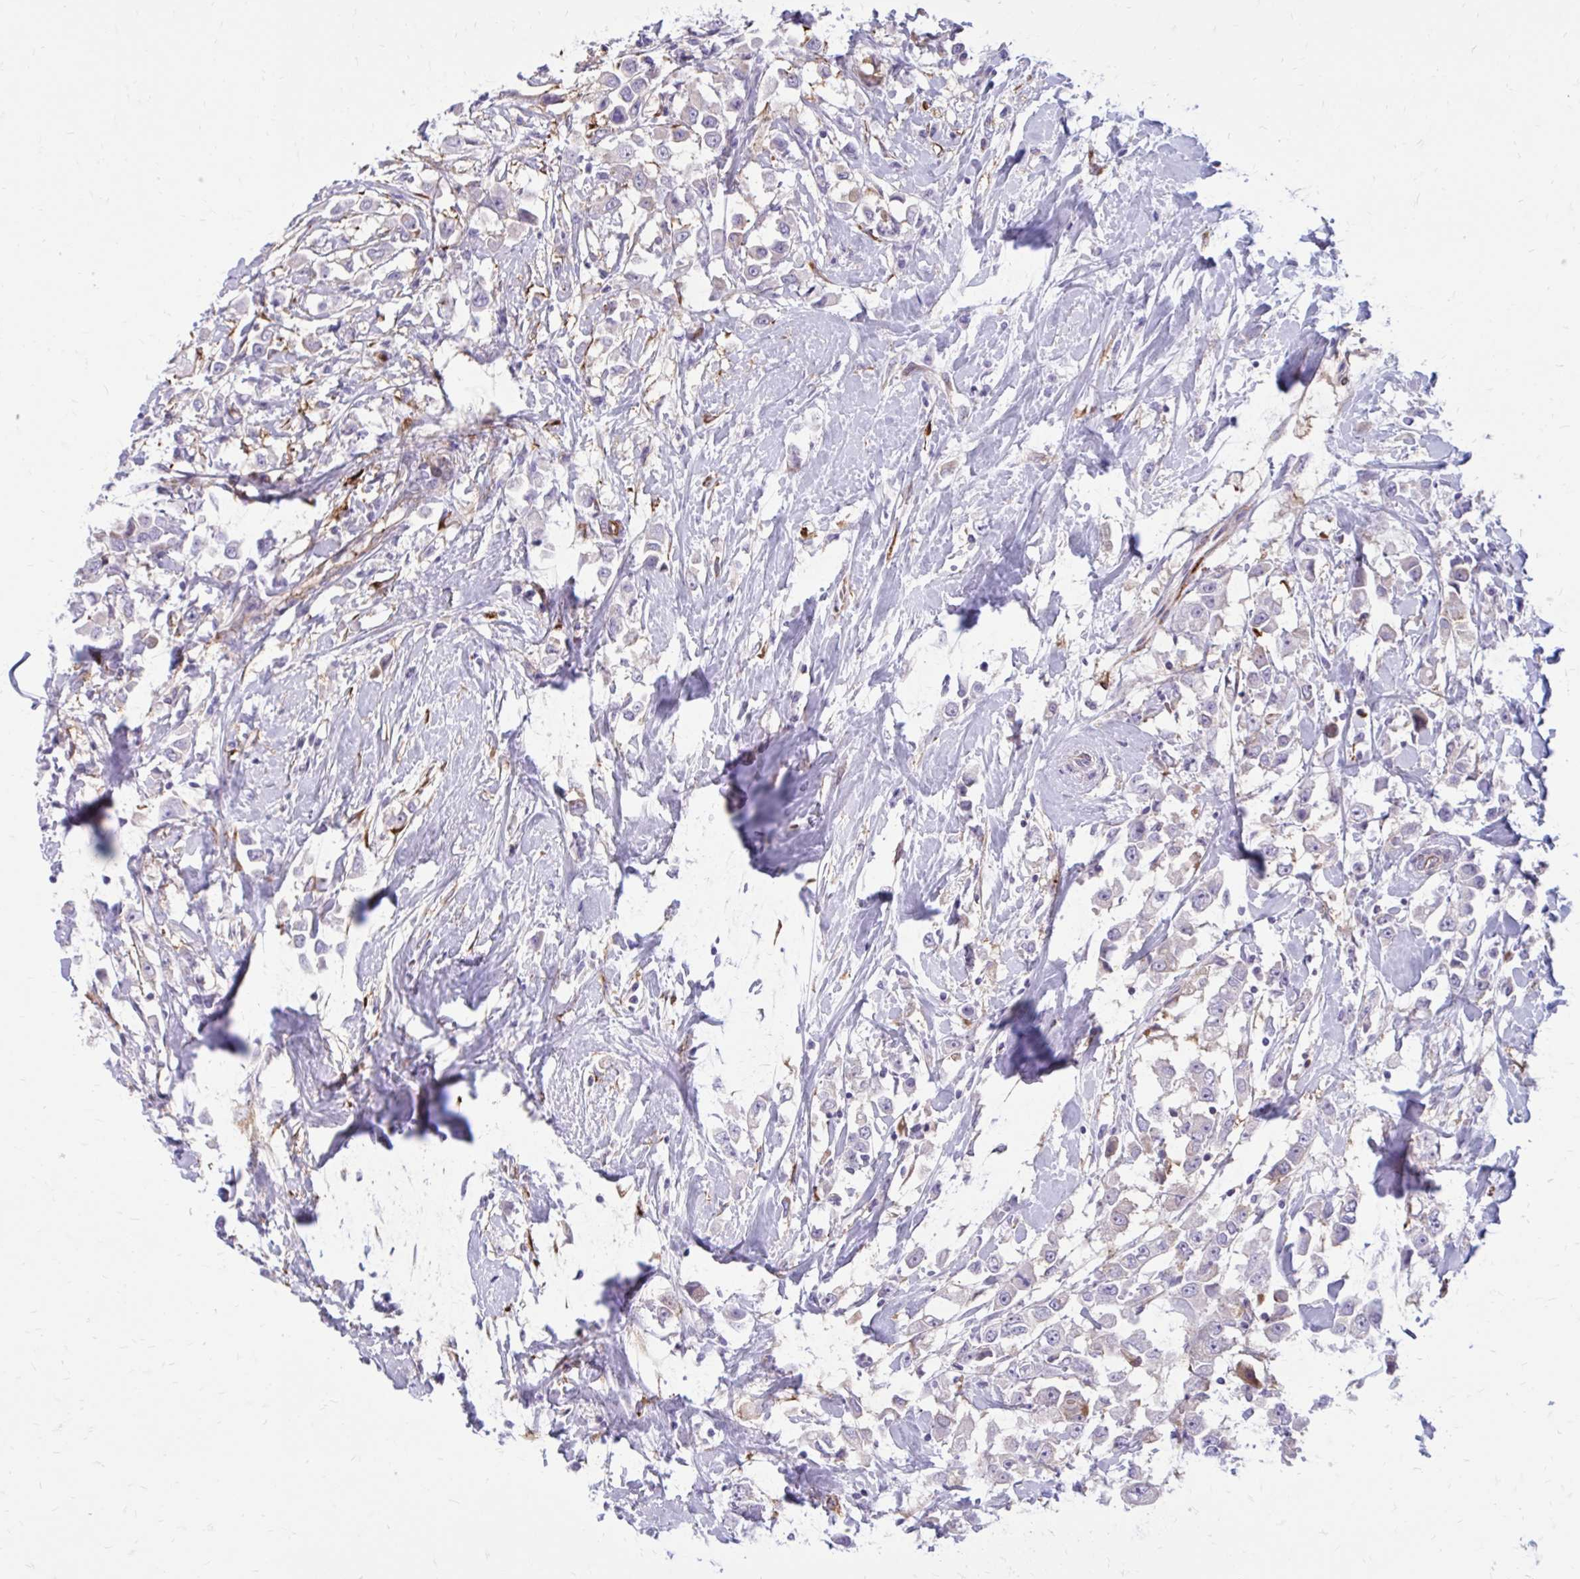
{"staining": {"intensity": "negative", "quantity": "none", "location": "none"}, "tissue": "breast cancer", "cell_type": "Tumor cells", "image_type": "cancer", "snomed": [{"axis": "morphology", "description": "Duct carcinoma"}, {"axis": "topography", "description": "Breast"}], "caption": "The immunohistochemistry photomicrograph has no significant expression in tumor cells of breast infiltrating ductal carcinoma tissue.", "gene": "BEND5", "patient": {"sex": "female", "age": 61}}